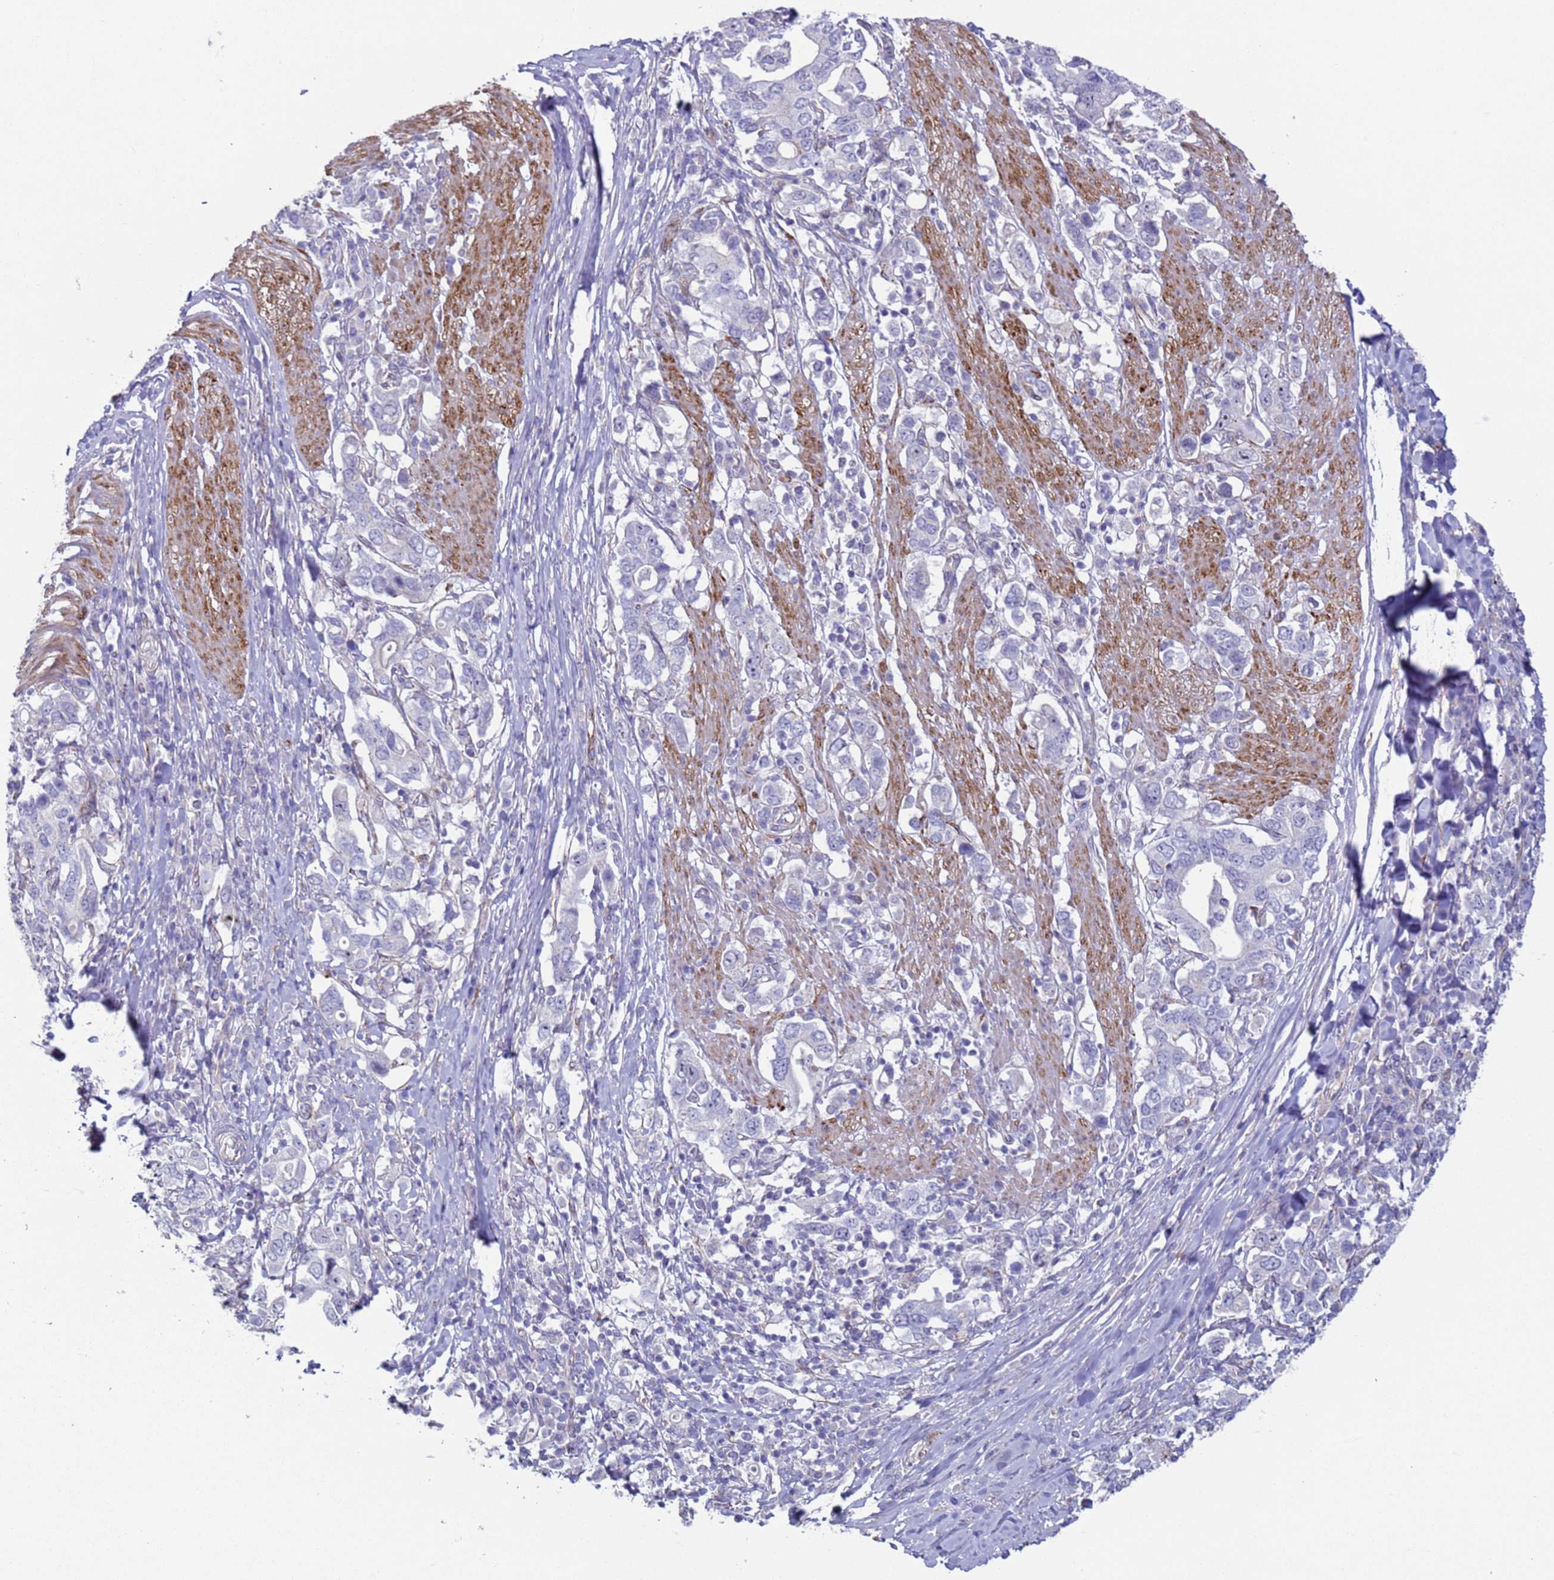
{"staining": {"intensity": "negative", "quantity": "none", "location": "none"}, "tissue": "stomach cancer", "cell_type": "Tumor cells", "image_type": "cancer", "snomed": [{"axis": "morphology", "description": "Adenocarcinoma, NOS"}, {"axis": "topography", "description": "Stomach, upper"}, {"axis": "topography", "description": "Stomach"}], "caption": "IHC micrograph of neoplastic tissue: stomach adenocarcinoma stained with DAB (3,3'-diaminobenzidine) exhibits no significant protein expression in tumor cells.", "gene": "HEATR1", "patient": {"sex": "male", "age": 62}}